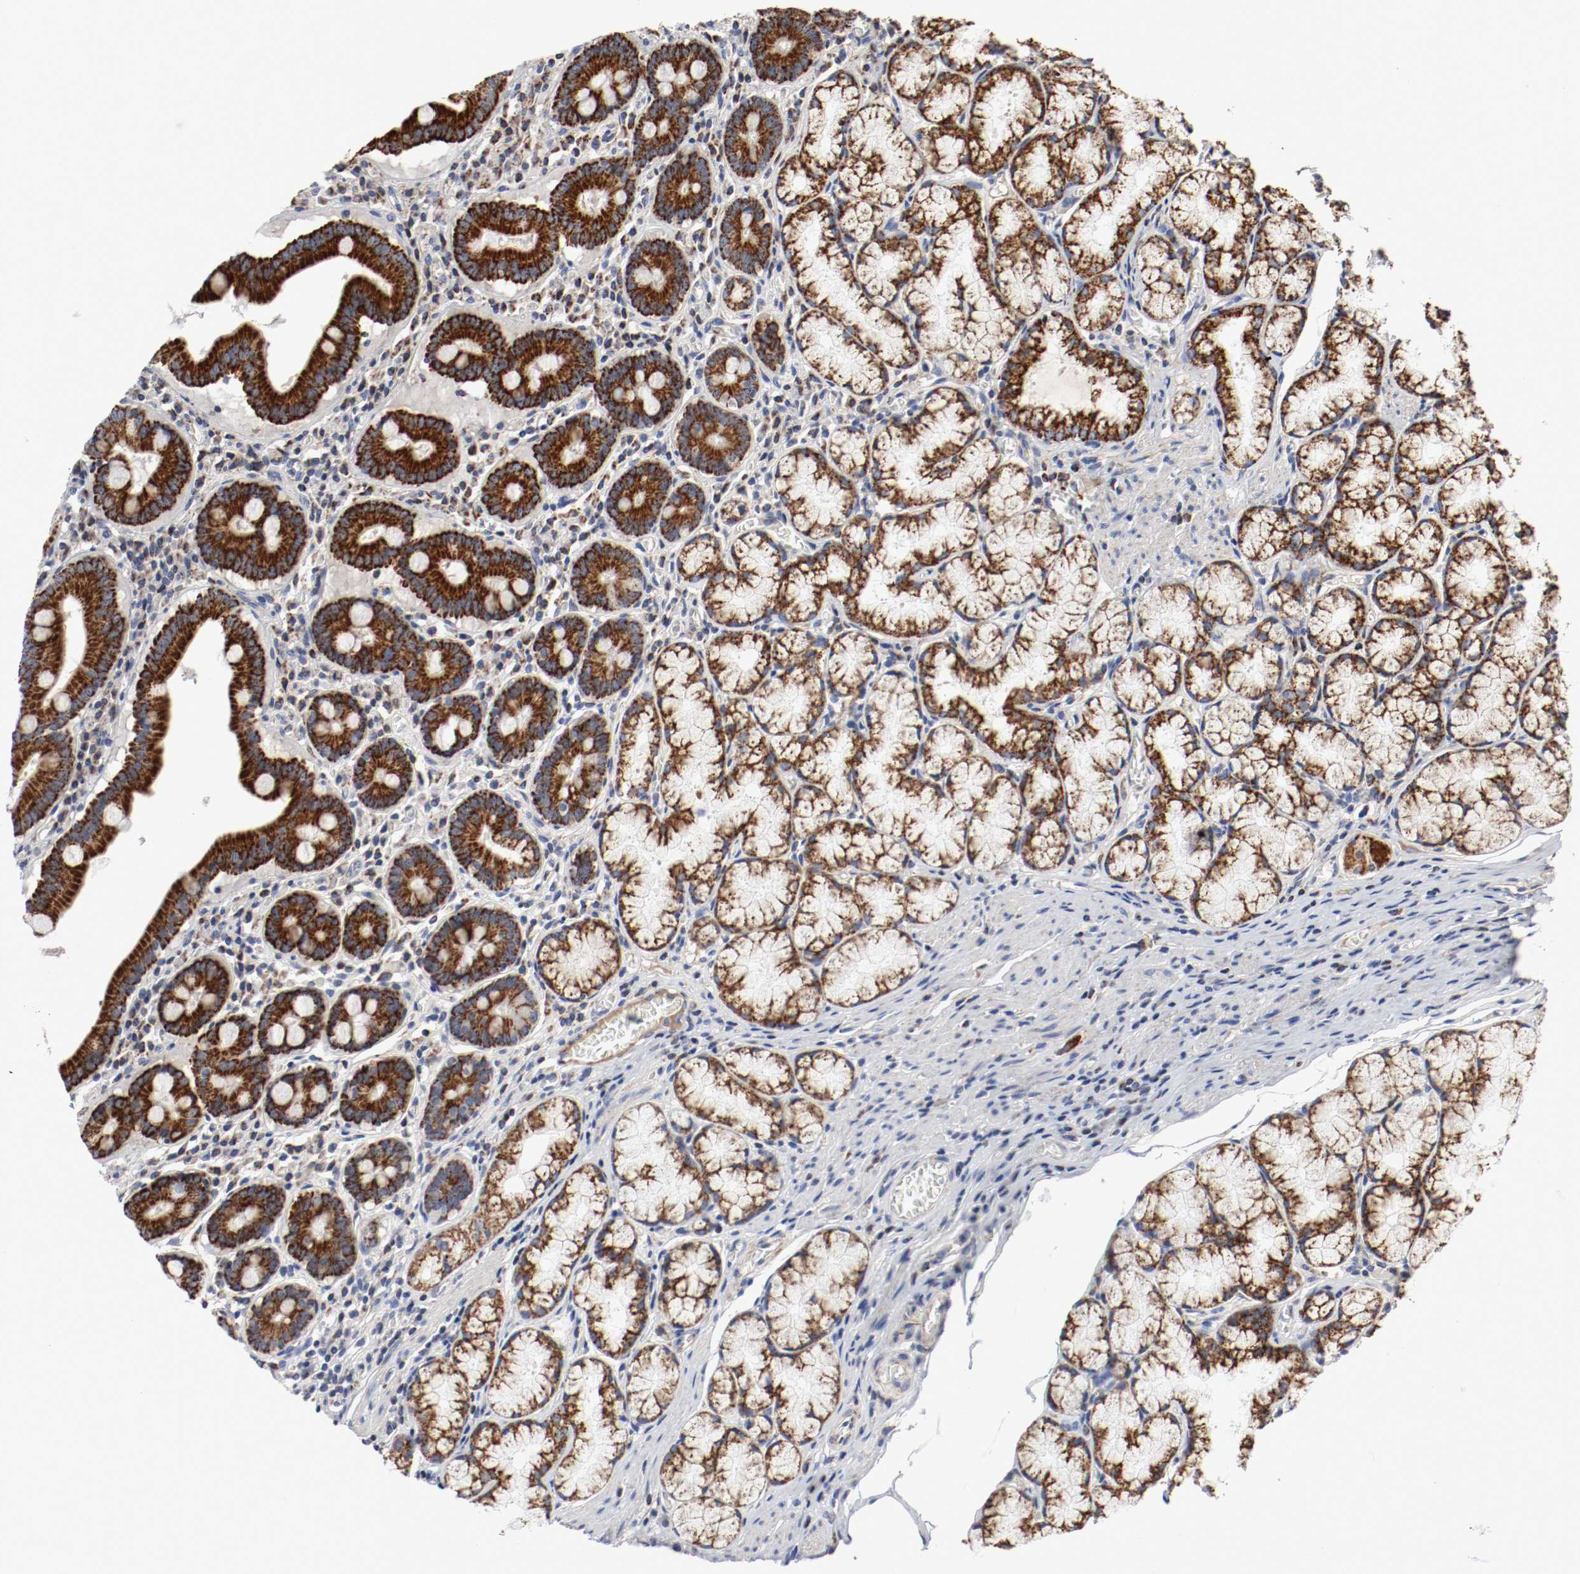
{"staining": {"intensity": "strong", "quantity": ">75%", "location": "cytoplasmic/membranous"}, "tissue": "stomach", "cell_type": "Glandular cells", "image_type": "normal", "snomed": [{"axis": "morphology", "description": "Normal tissue, NOS"}, {"axis": "topography", "description": "Stomach, lower"}], "caption": "Glandular cells demonstrate high levels of strong cytoplasmic/membranous positivity in about >75% of cells in unremarkable human stomach.", "gene": "AFG3L2", "patient": {"sex": "male", "age": 56}}